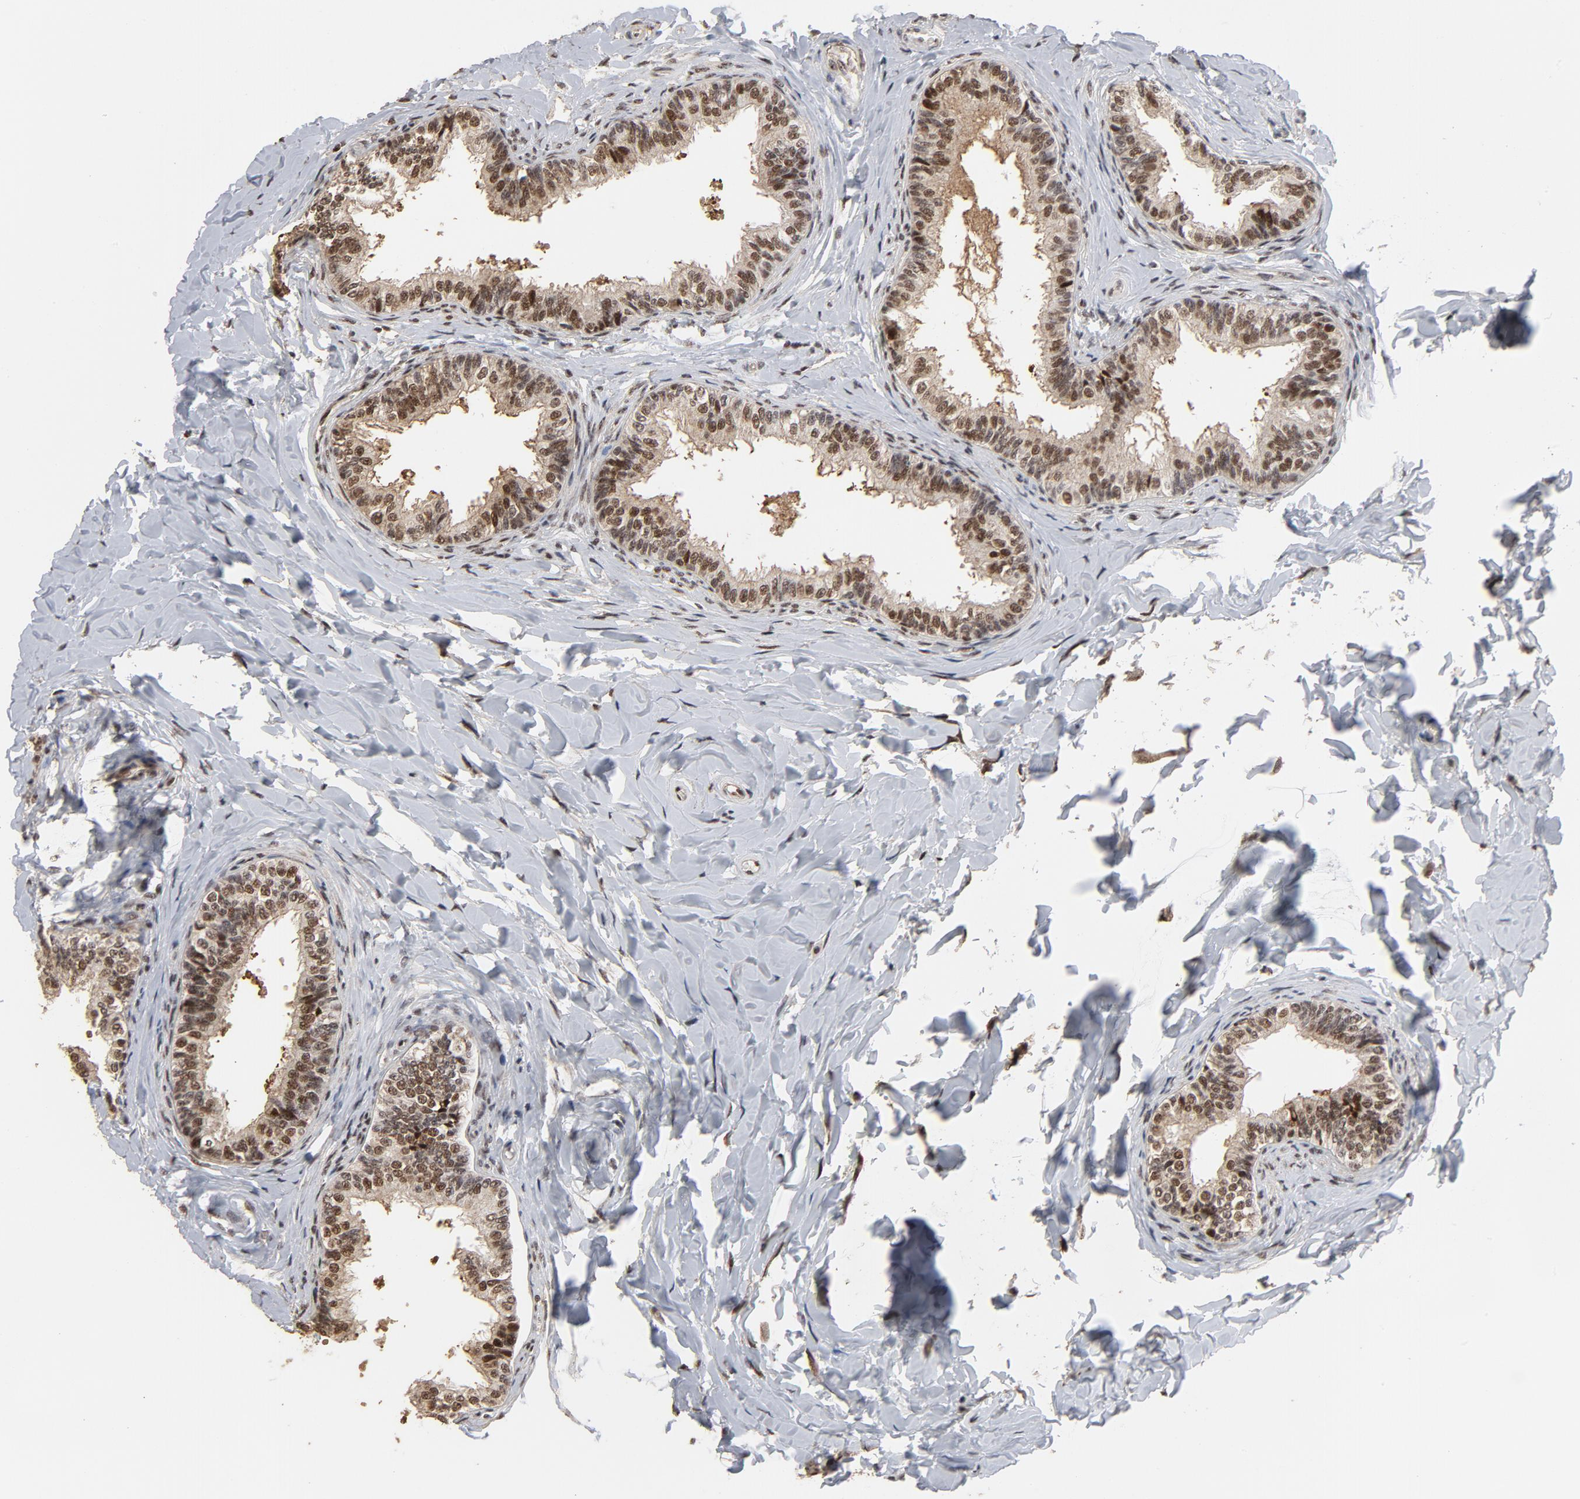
{"staining": {"intensity": "strong", "quantity": ">75%", "location": "nuclear"}, "tissue": "epididymis", "cell_type": "Glandular cells", "image_type": "normal", "snomed": [{"axis": "morphology", "description": "Normal tissue, NOS"}, {"axis": "topography", "description": "Epididymis"}], "caption": "A micrograph of epididymis stained for a protein exhibits strong nuclear brown staining in glandular cells.", "gene": "TP53RK", "patient": {"sex": "male", "age": 26}}